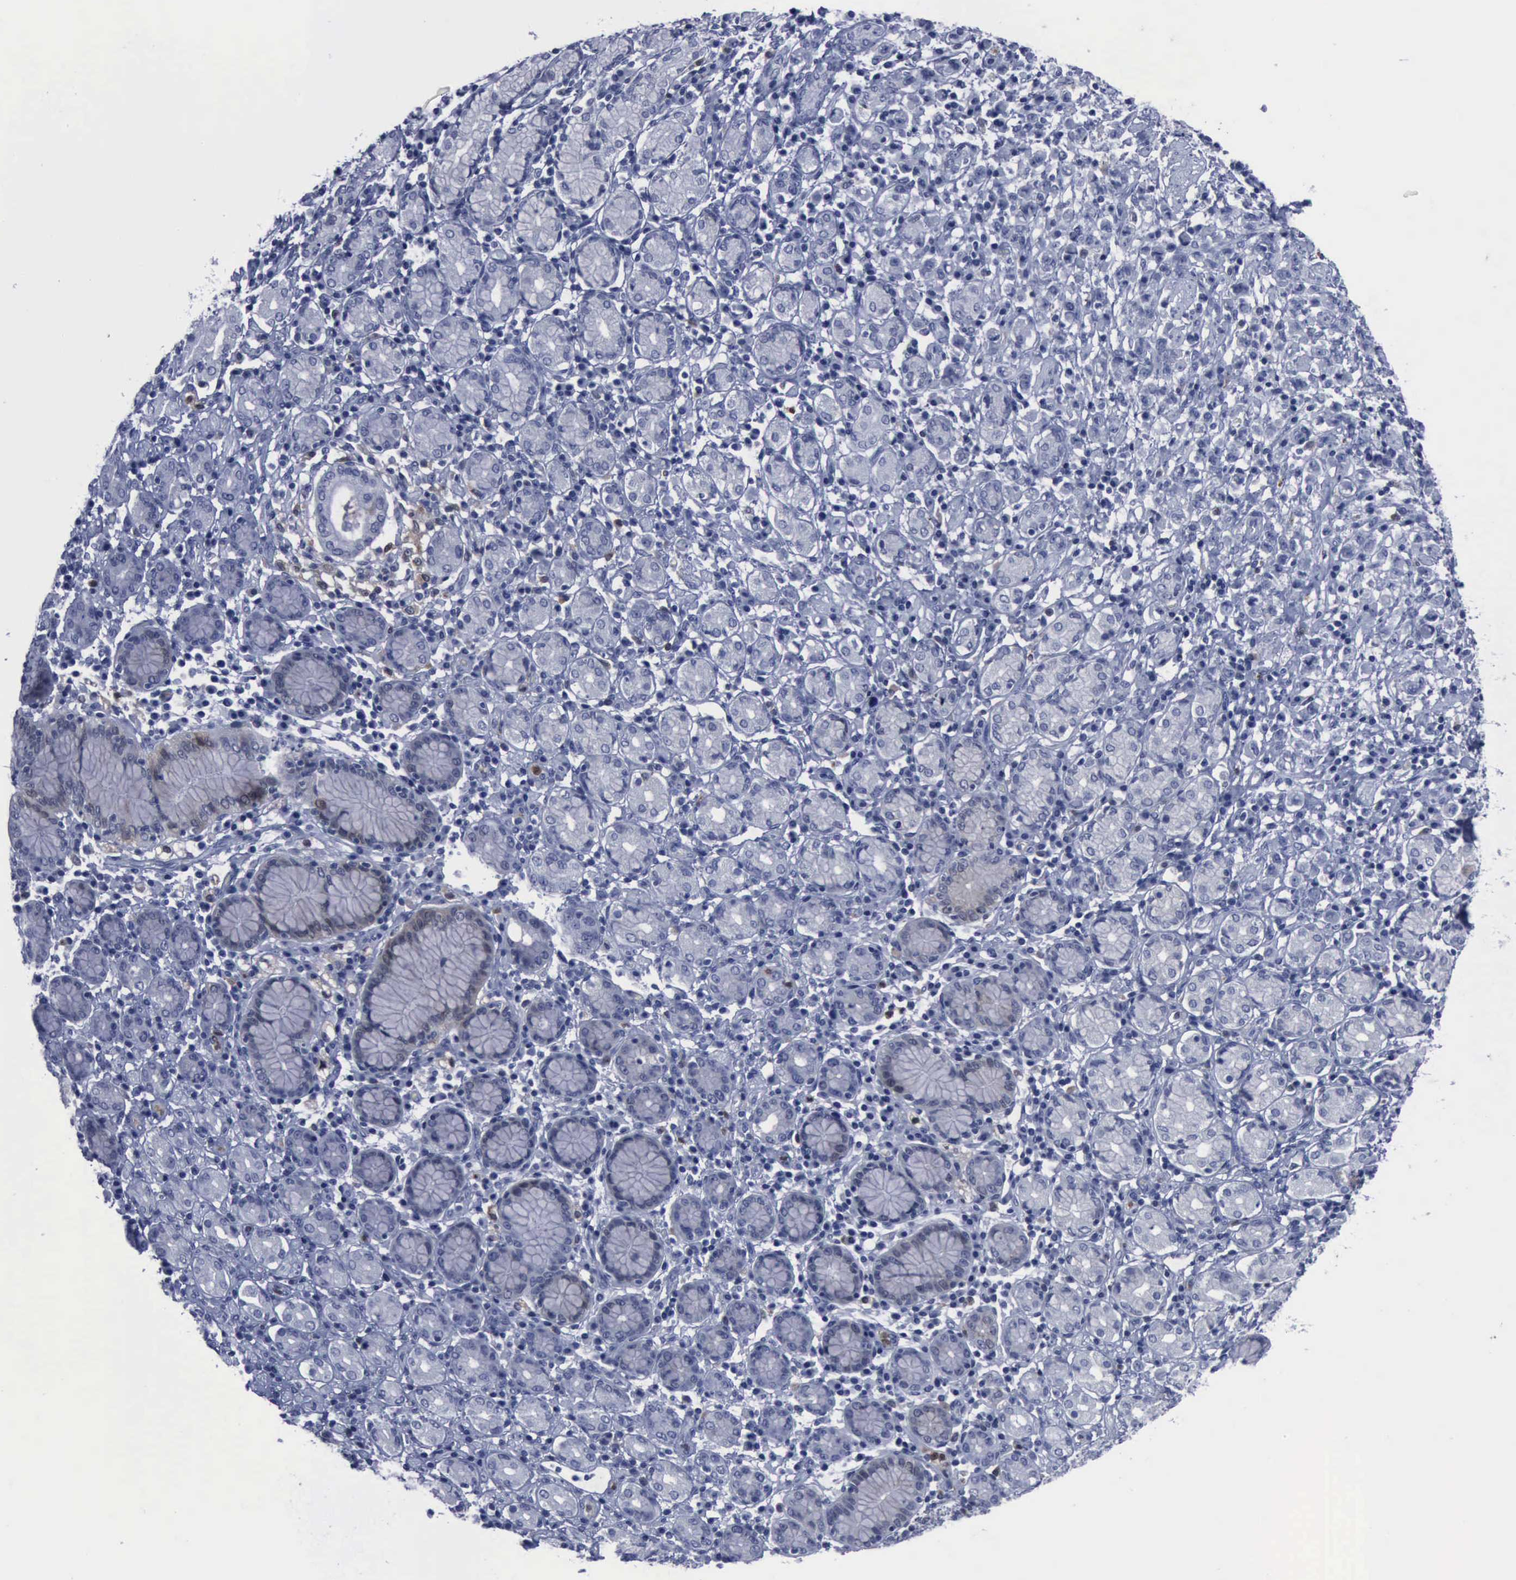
{"staining": {"intensity": "negative", "quantity": "none", "location": "none"}, "tissue": "stomach cancer", "cell_type": "Tumor cells", "image_type": "cancer", "snomed": [{"axis": "morphology", "description": "Adenocarcinoma, NOS"}, {"axis": "topography", "description": "Stomach, lower"}], "caption": "This is an immunohistochemistry (IHC) photomicrograph of stomach cancer (adenocarcinoma). There is no expression in tumor cells.", "gene": "CSTA", "patient": {"sex": "male", "age": 88}}